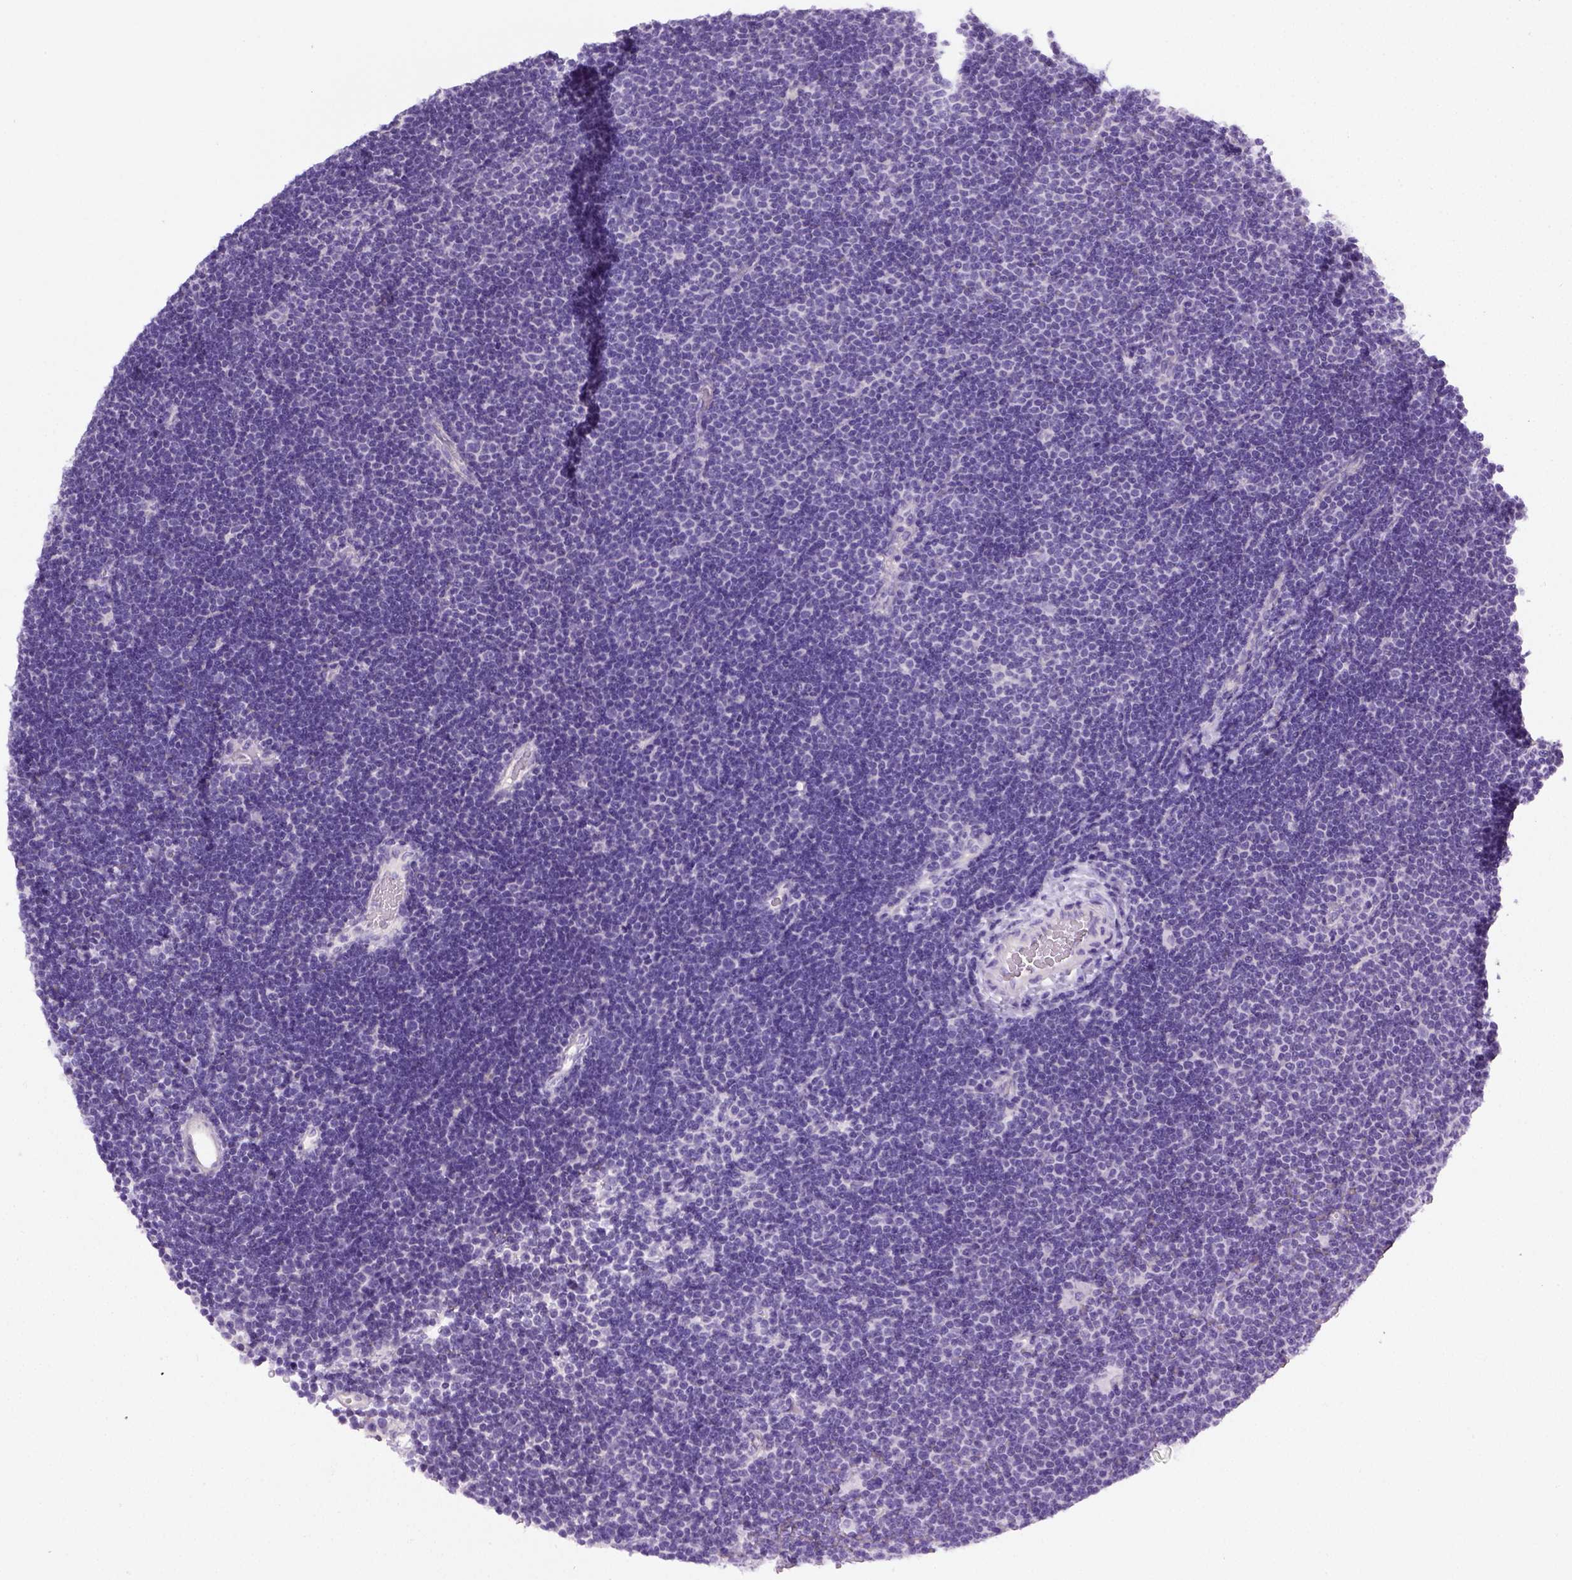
{"staining": {"intensity": "negative", "quantity": "none", "location": "none"}, "tissue": "lymphoma", "cell_type": "Tumor cells", "image_type": "cancer", "snomed": [{"axis": "morphology", "description": "Malignant lymphoma, non-Hodgkin's type, Low grade"}, {"axis": "topography", "description": "Brain"}], "caption": "Human malignant lymphoma, non-Hodgkin's type (low-grade) stained for a protein using IHC shows no positivity in tumor cells.", "gene": "KRT71", "patient": {"sex": "female", "age": 66}}